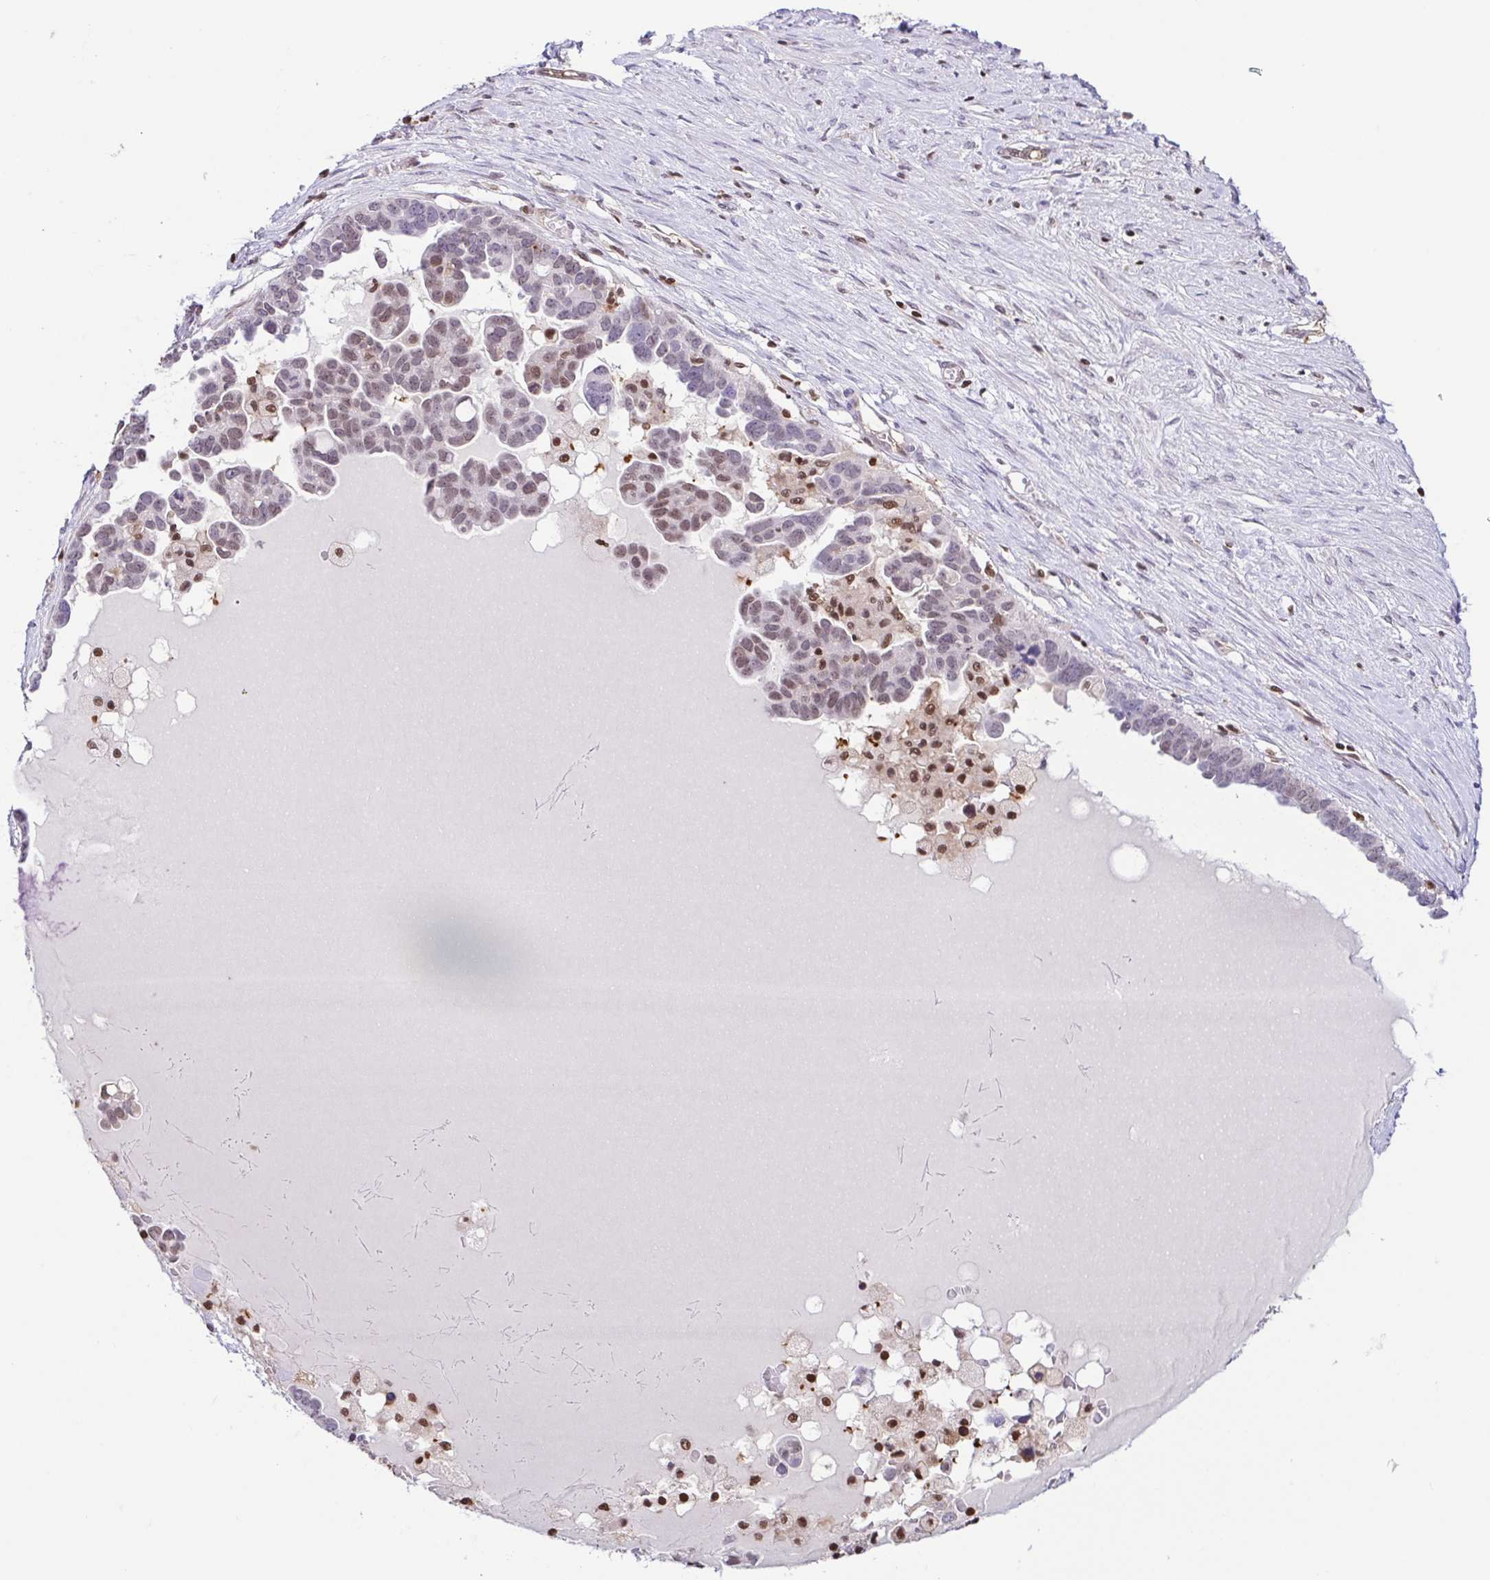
{"staining": {"intensity": "moderate", "quantity": "25%-75%", "location": "nuclear"}, "tissue": "ovarian cancer", "cell_type": "Tumor cells", "image_type": "cancer", "snomed": [{"axis": "morphology", "description": "Cystadenocarcinoma, serous, NOS"}, {"axis": "topography", "description": "Ovary"}], "caption": "Brown immunohistochemical staining in human serous cystadenocarcinoma (ovarian) exhibits moderate nuclear staining in about 25%-75% of tumor cells.", "gene": "PSMB9", "patient": {"sex": "female", "age": 54}}